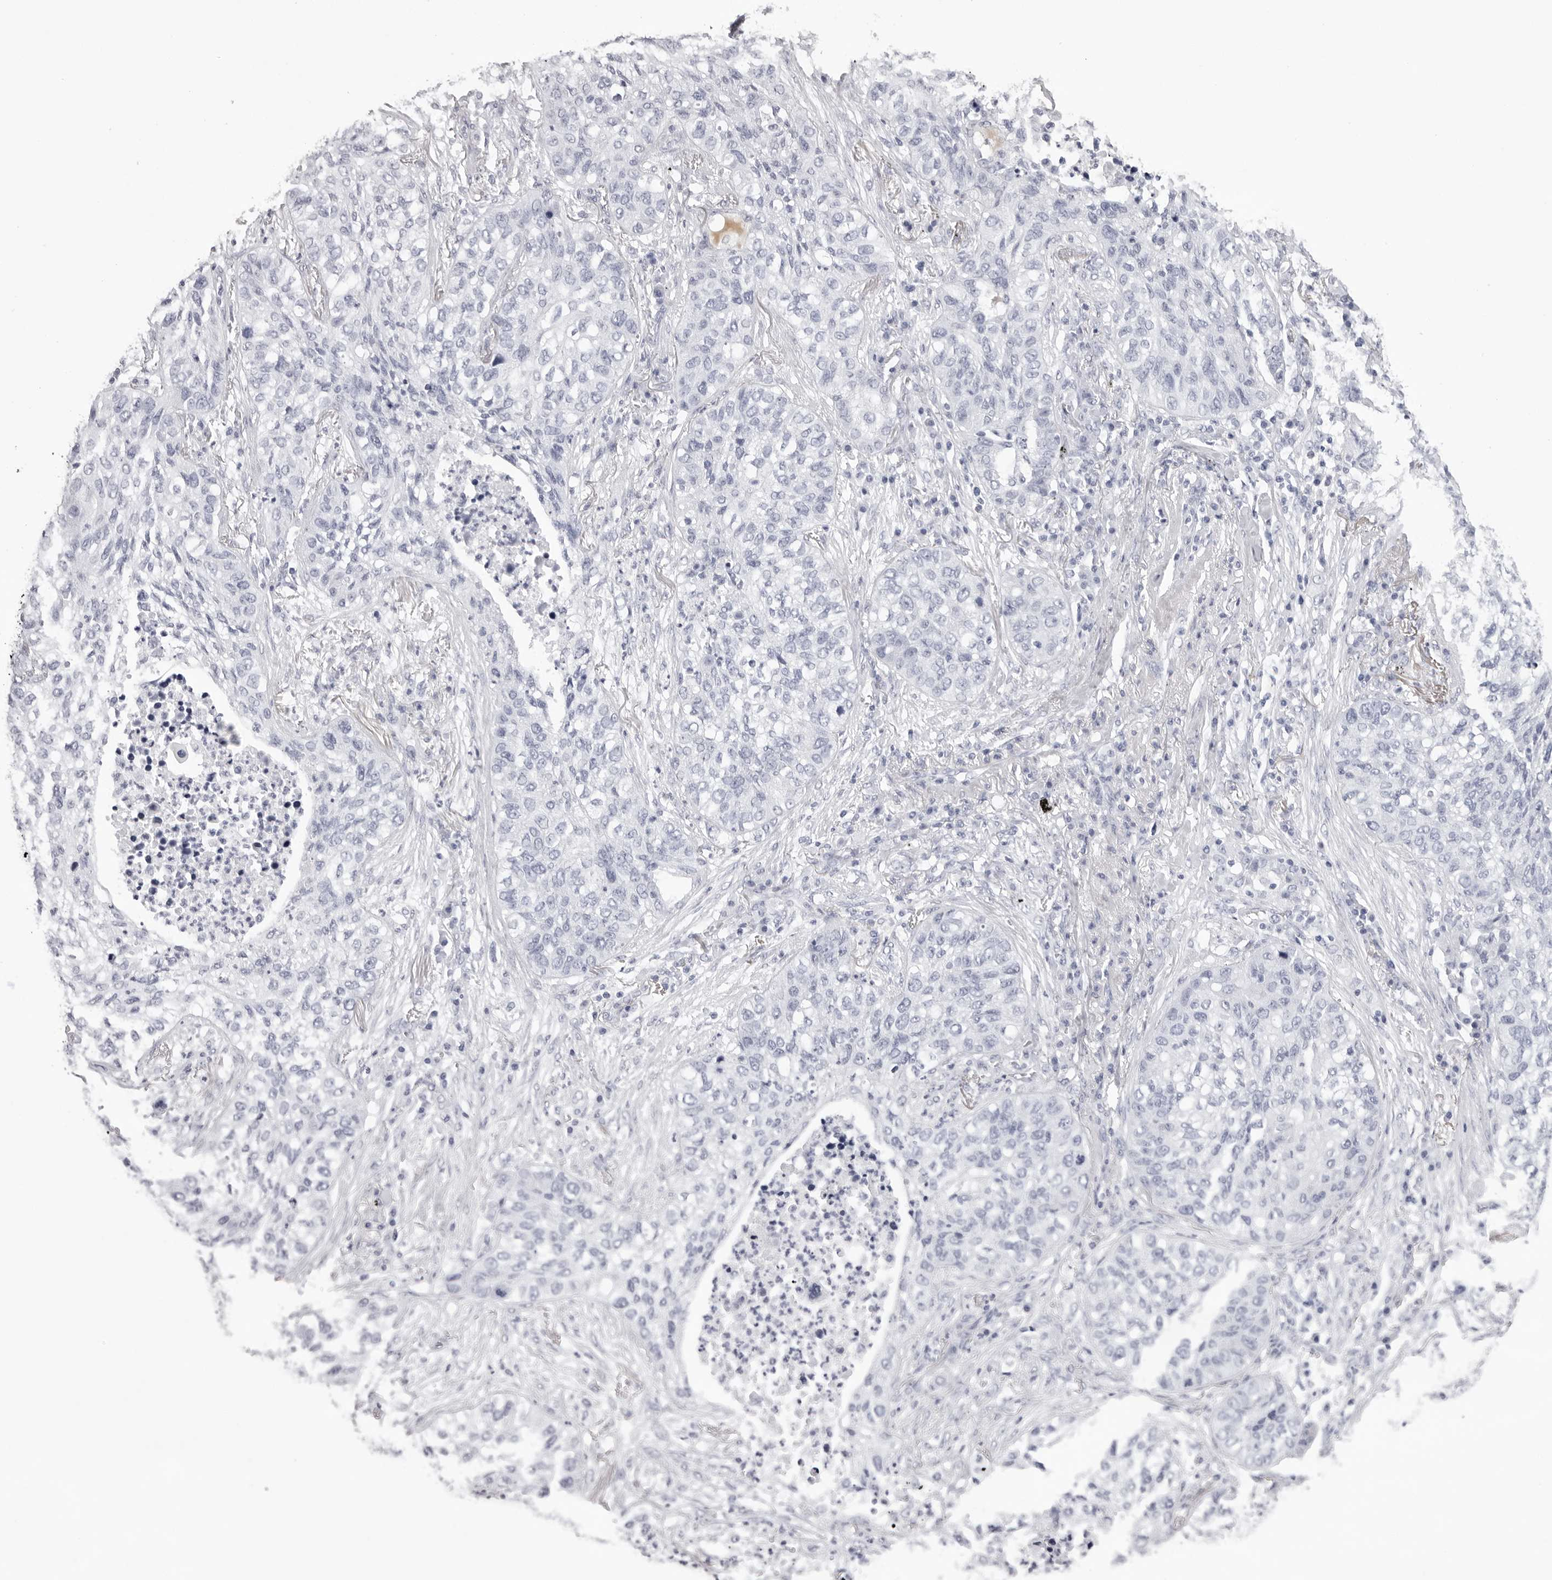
{"staining": {"intensity": "negative", "quantity": "none", "location": "none"}, "tissue": "lung cancer", "cell_type": "Tumor cells", "image_type": "cancer", "snomed": [{"axis": "morphology", "description": "Squamous cell carcinoma, NOS"}, {"axis": "topography", "description": "Lung"}], "caption": "IHC of squamous cell carcinoma (lung) shows no staining in tumor cells.", "gene": "SPTA1", "patient": {"sex": "female", "age": 63}}